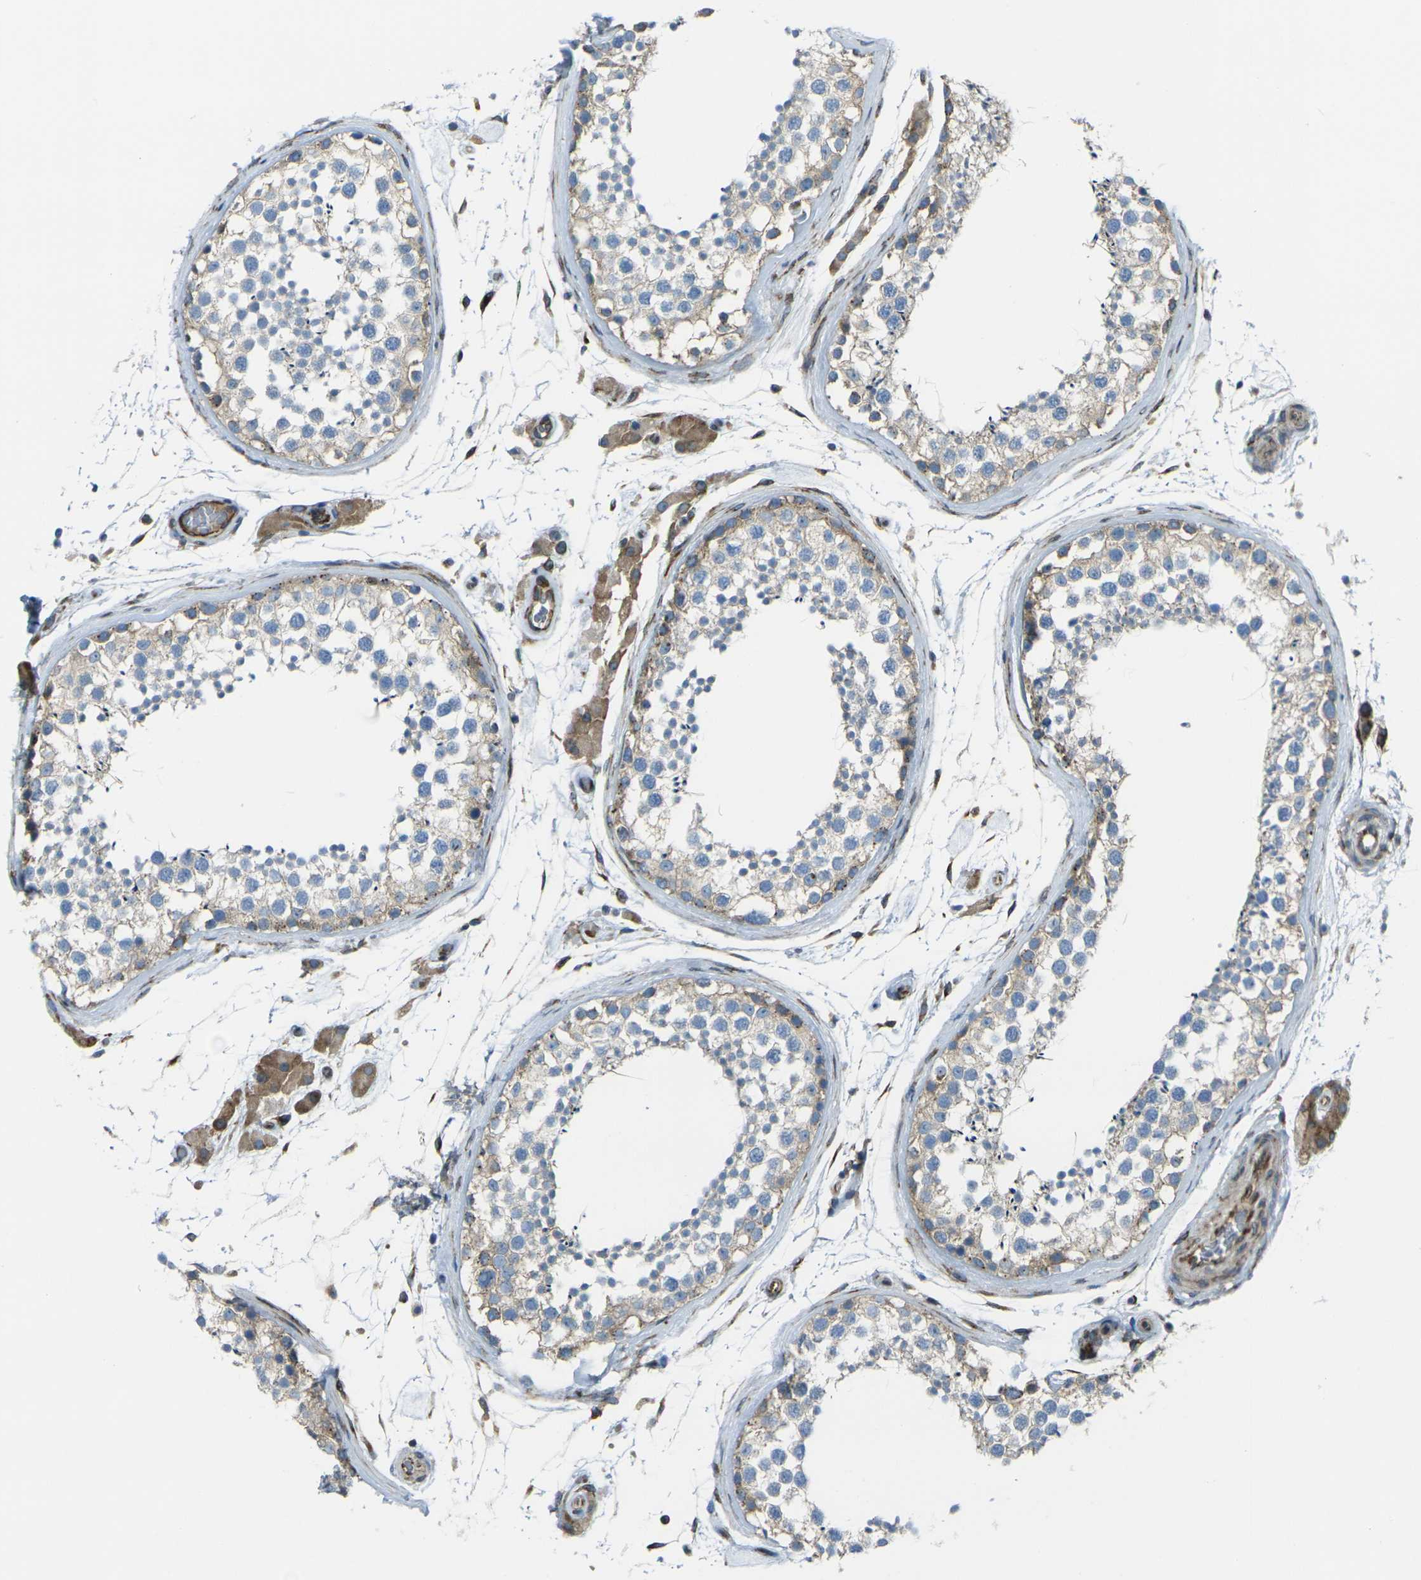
{"staining": {"intensity": "moderate", "quantity": ">75%", "location": "cytoplasmic/membranous"}, "tissue": "testis", "cell_type": "Cells in seminiferous ducts", "image_type": "normal", "snomed": [{"axis": "morphology", "description": "Normal tissue, NOS"}, {"axis": "topography", "description": "Testis"}], "caption": "Brown immunohistochemical staining in unremarkable testis exhibits moderate cytoplasmic/membranous expression in about >75% of cells in seminiferous ducts.", "gene": "CELSR2", "patient": {"sex": "male", "age": 46}}